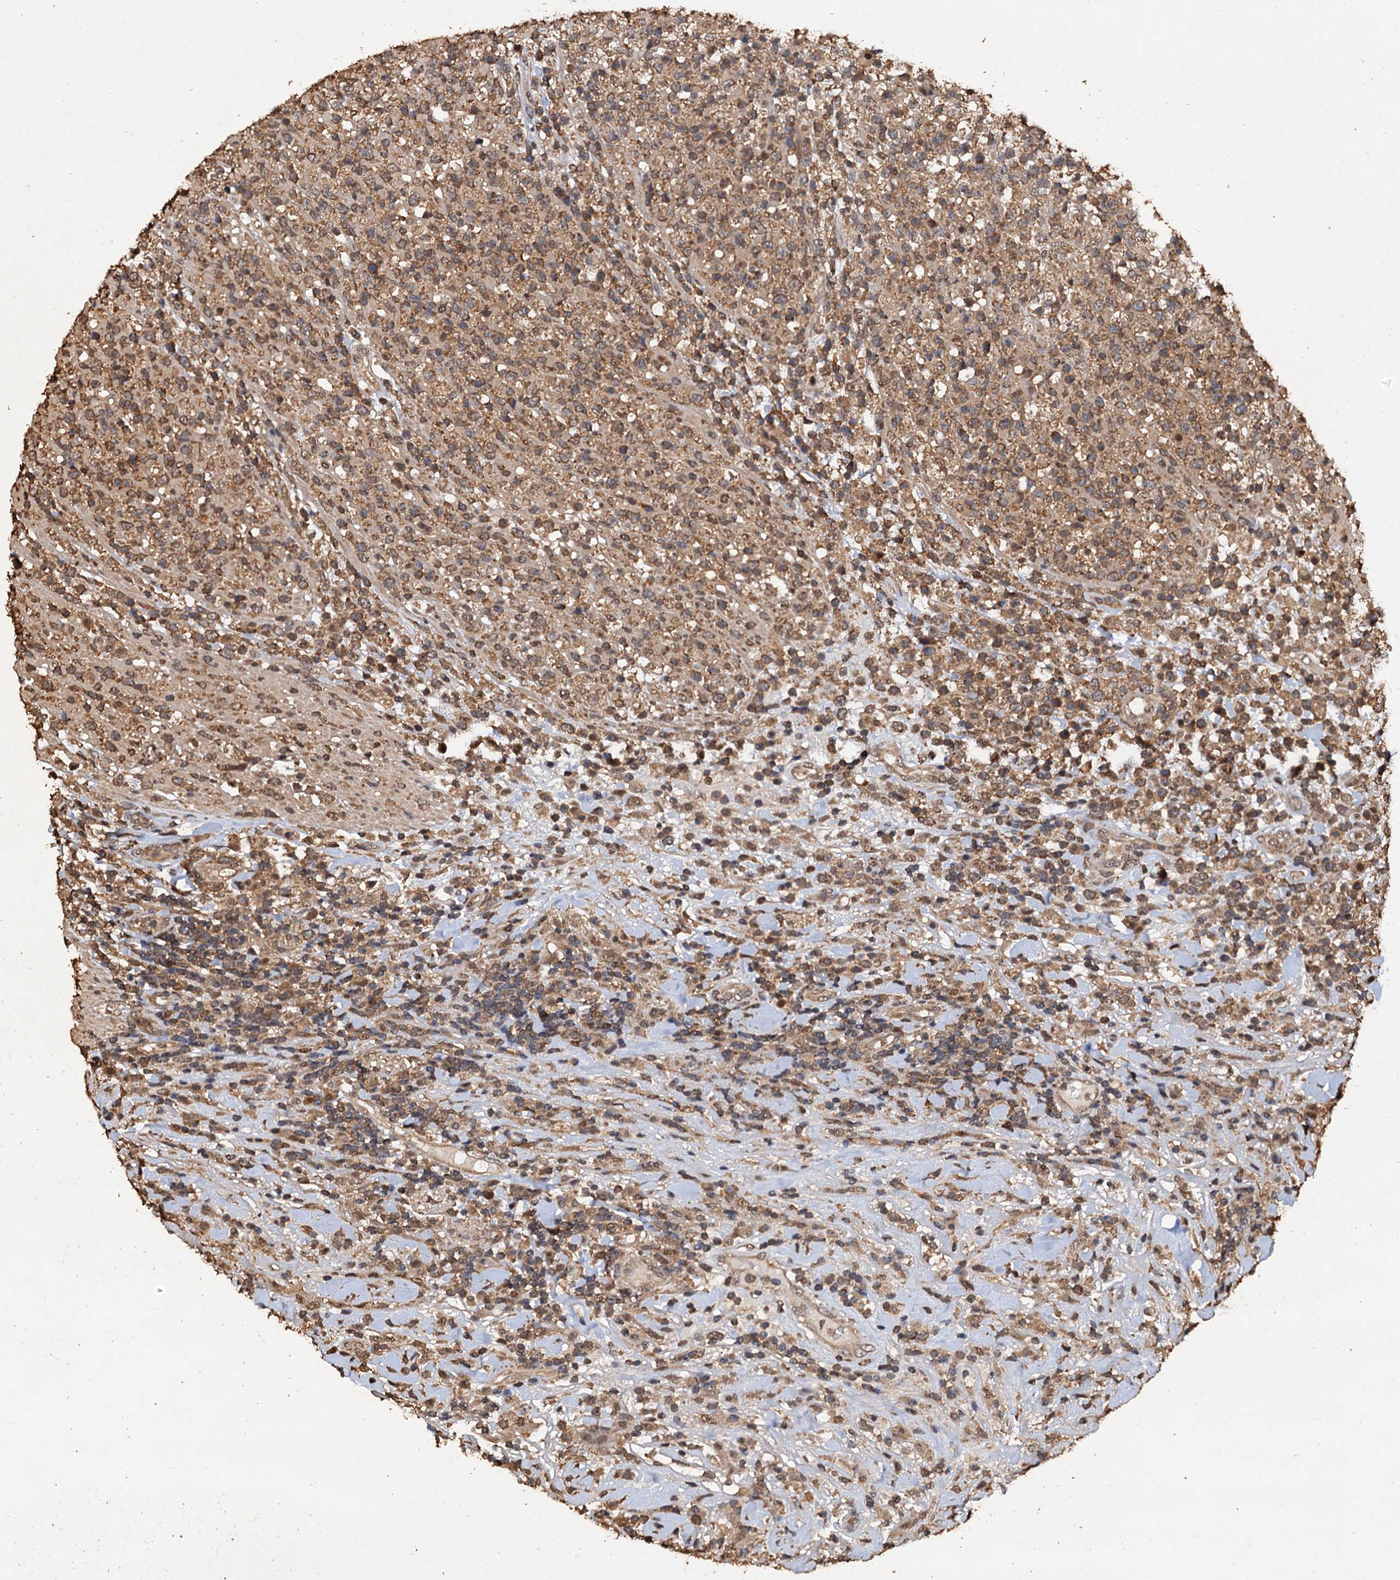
{"staining": {"intensity": "moderate", "quantity": ">75%", "location": "cytoplasmic/membranous"}, "tissue": "lymphoma", "cell_type": "Tumor cells", "image_type": "cancer", "snomed": [{"axis": "morphology", "description": "Malignant lymphoma, non-Hodgkin's type, High grade"}, {"axis": "topography", "description": "Colon"}], "caption": "This is an image of immunohistochemistry staining of high-grade malignant lymphoma, non-Hodgkin's type, which shows moderate positivity in the cytoplasmic/membranous of tumor cells.", "gene": "PSMD9", "patient": {"sex": "female", "age": 53}}